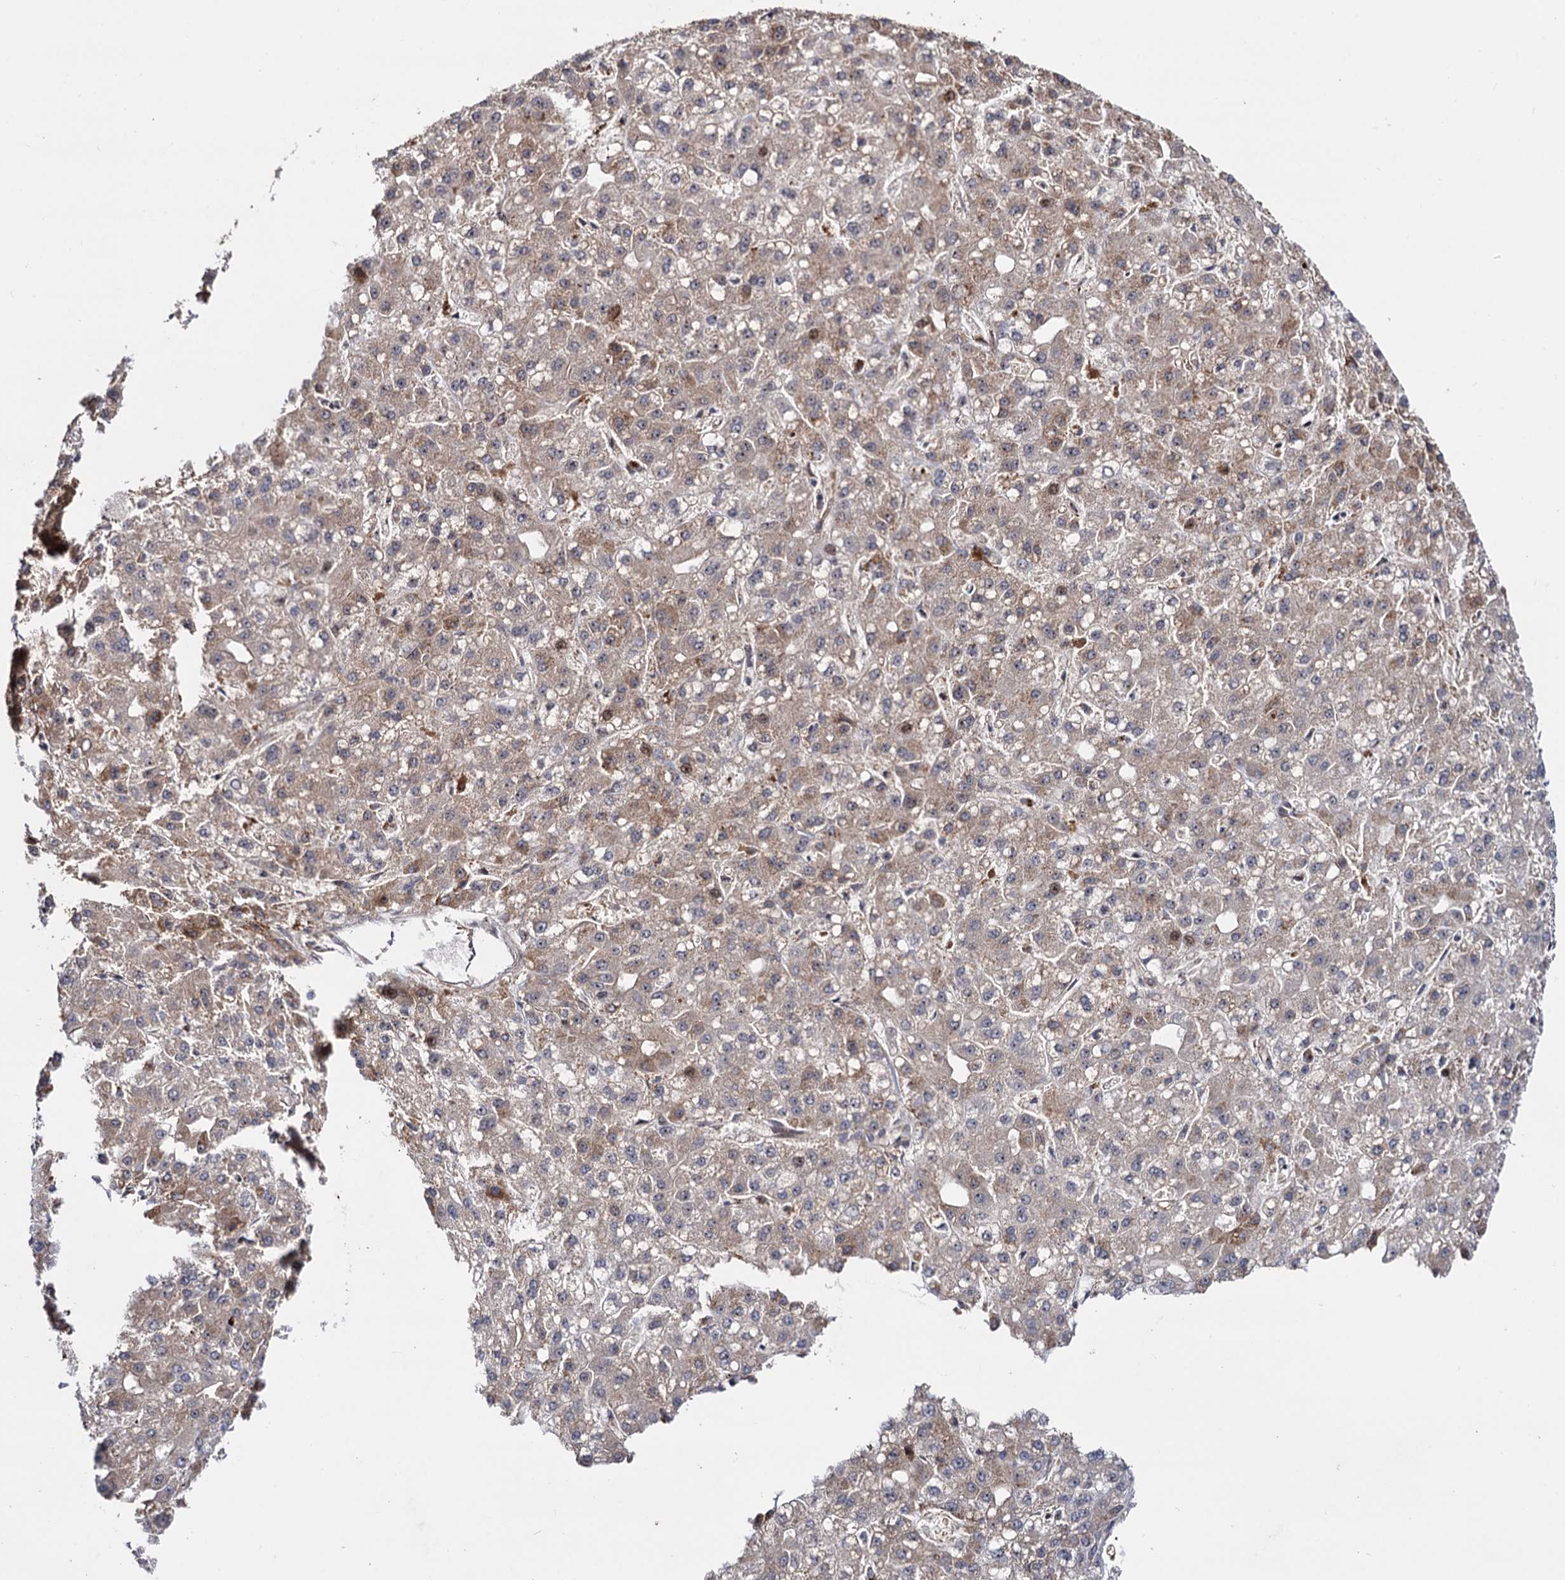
{"staining": {"intensity": "weak", "quantity": "25%-75%", "location": "cytoplasmic/membranous"}, "tissue": "liver cancer", "cell_type": "Tumor cells", "image_type": "cancer", "snomed": [{"axis": "morphology", "description": "Carcinoma, Hepatocellular, NOS"}, {"axis": "topography", "description": "Liver"}], "caption": "An image showing weak cytoplasmic/membranous positivity in about 25%-75% of tumor cells in liver cancer (hepatocellular carcinoma), as visualized by brown immunohistochemical staining.", "gene": "PIGB", "patient": {"sex": "male", "age": 67}}